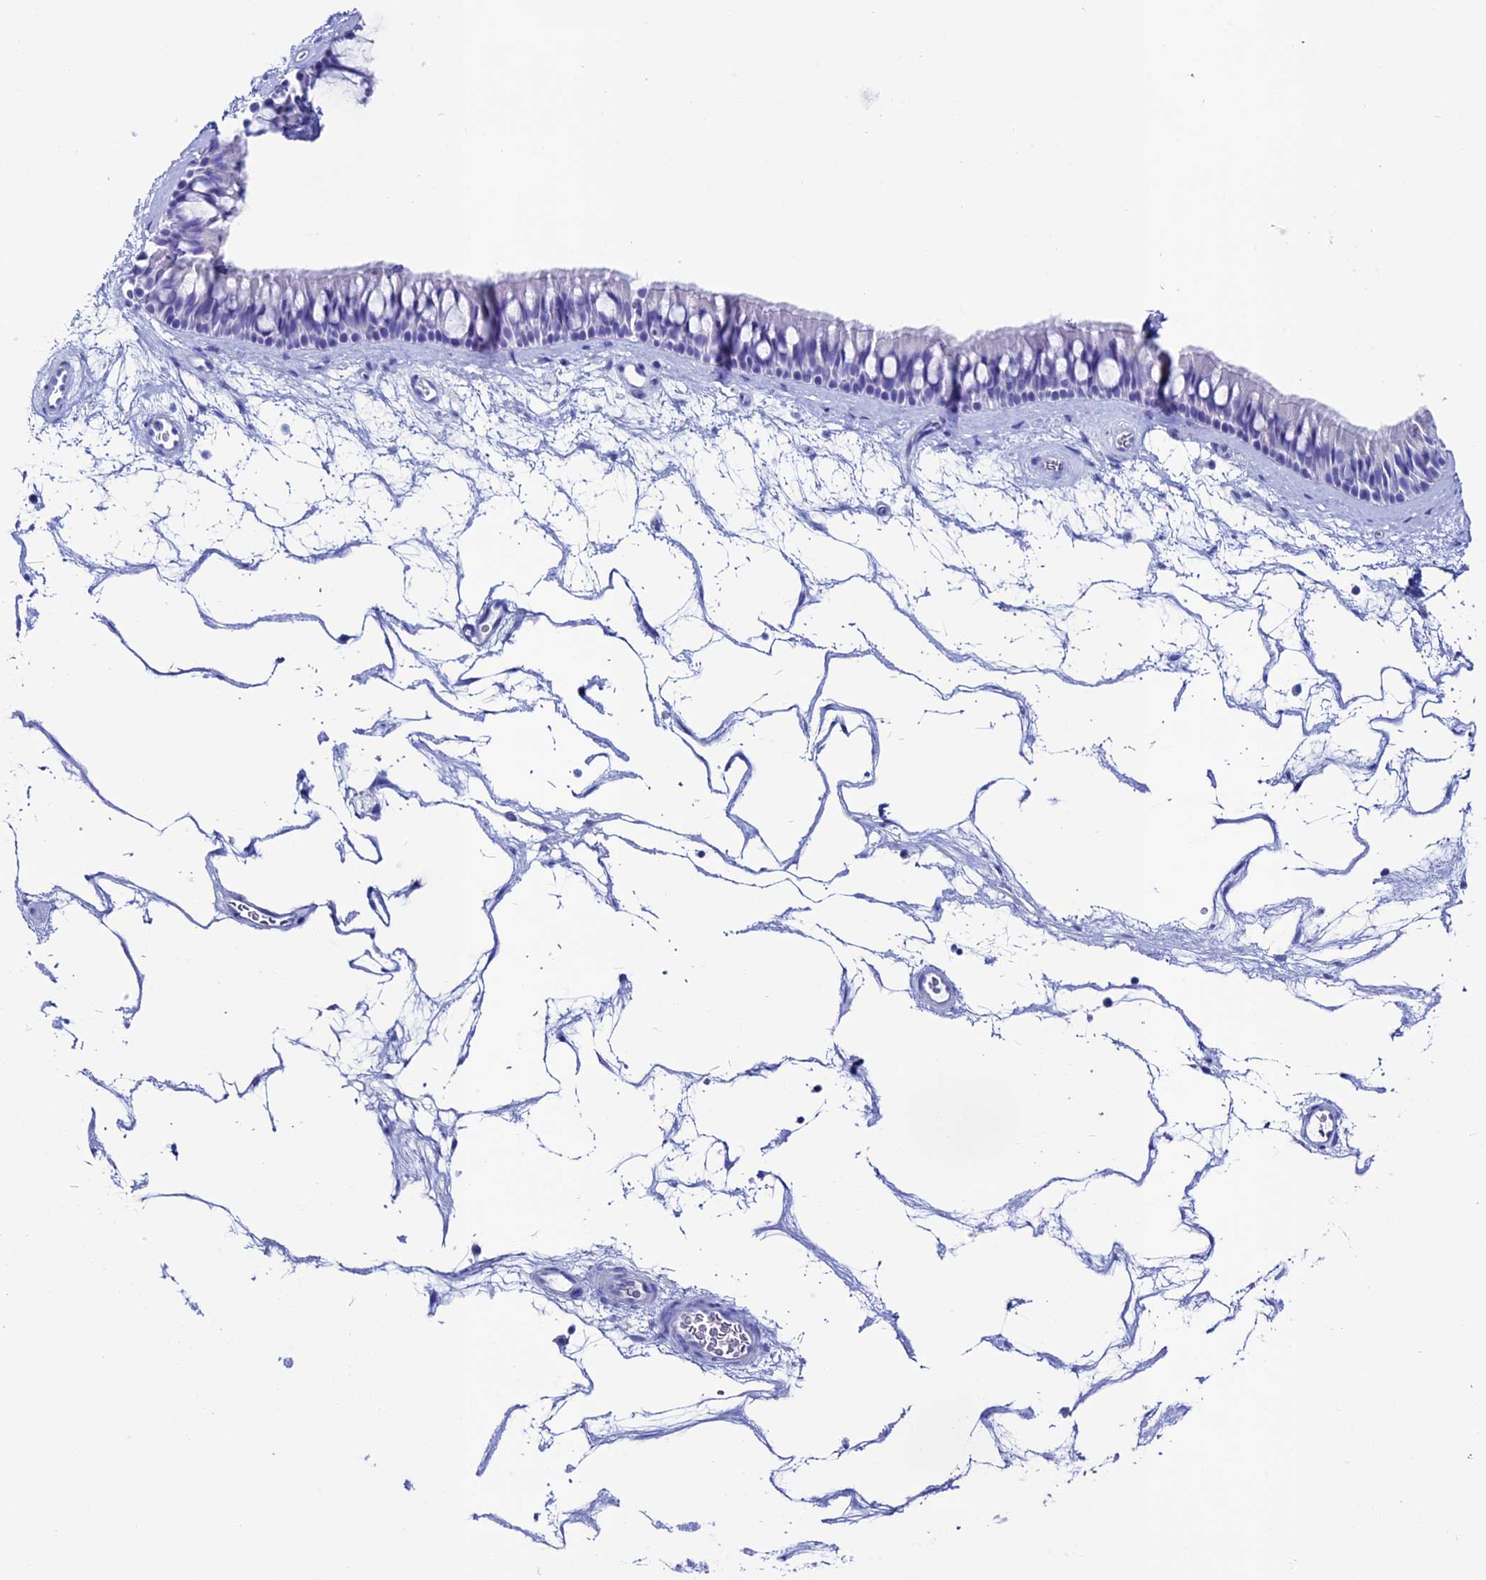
{"staining": {"intensity": "negative", "quantity": "none", "location": "none"}, "tissue": "nasopharynx", "cell_type": "Respiratory epithelial cells", "image_type": "normal", "snomed": [{"axis": "morphology", "description": "Normal tissue, NOS"}, {"axis": "topography", "description": "Nasopharynx"}], "caption": "Histopathology image shows no protein staining in respiratory epithelial cells of normal nasopharynx.", "gene": "ANKRD29", "patient": {"sex": "male", "age": 64}}